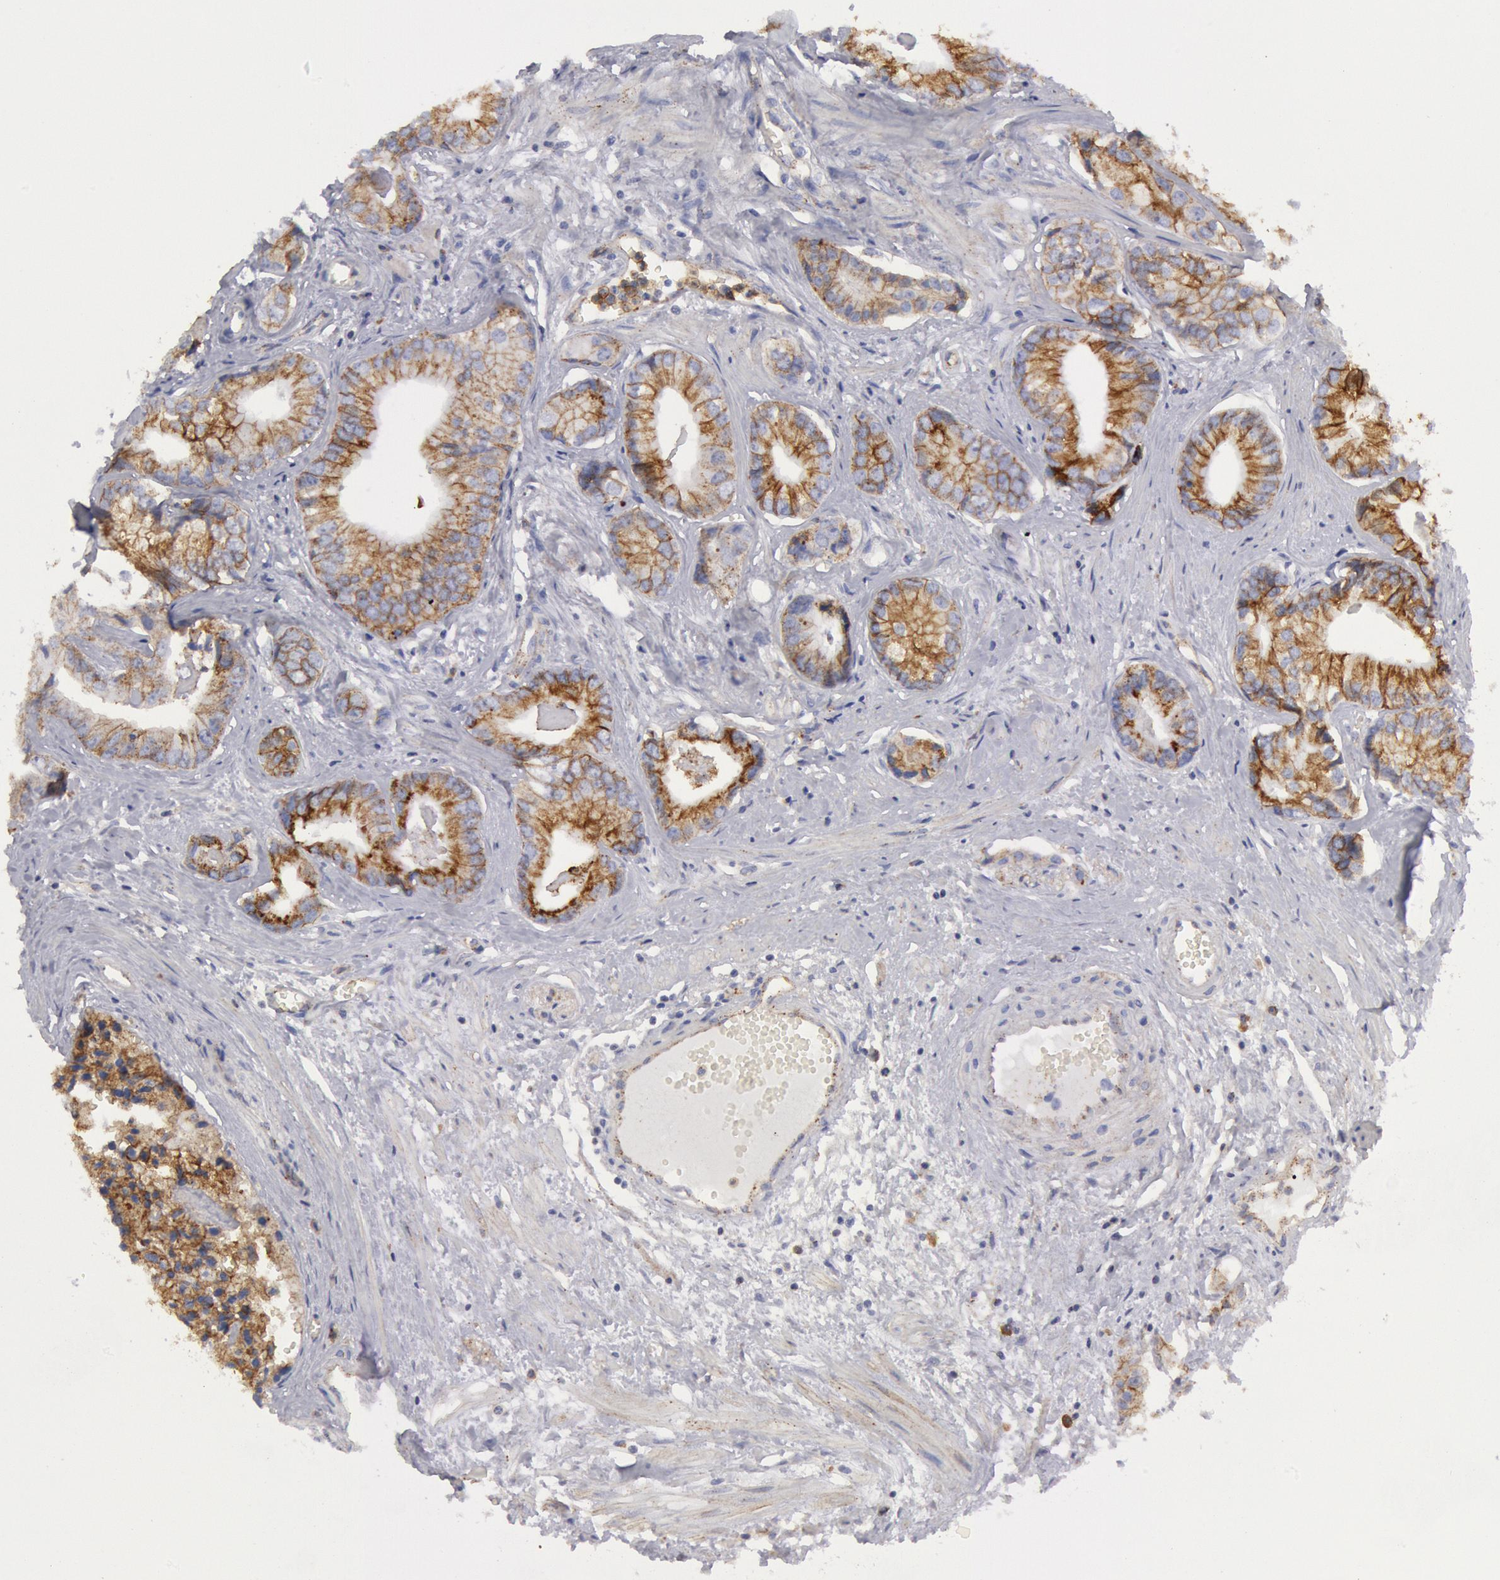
{"staining": {"intensity": "weak", "quantity": ">75%", "location": "cytoplasmic/membranous"}, "tissue": "prostate cancer", "cell_type": "Tumor cells", "image_type": "cancer", "snomed": [{"axis": "morphology", "description": "Adenocarcinoma, High grade"}, {"axis": "topography", "description": "Prostate"}], "caption": "The histopathology image displays a brown stain indicating the presence of a protein in the cytoplasmic/membranous of tumor cells in prostate cancer (high-grade adenocarcinoma).", "gene": "FLOT1", "patient": {"sex": "male", "age": 56}}